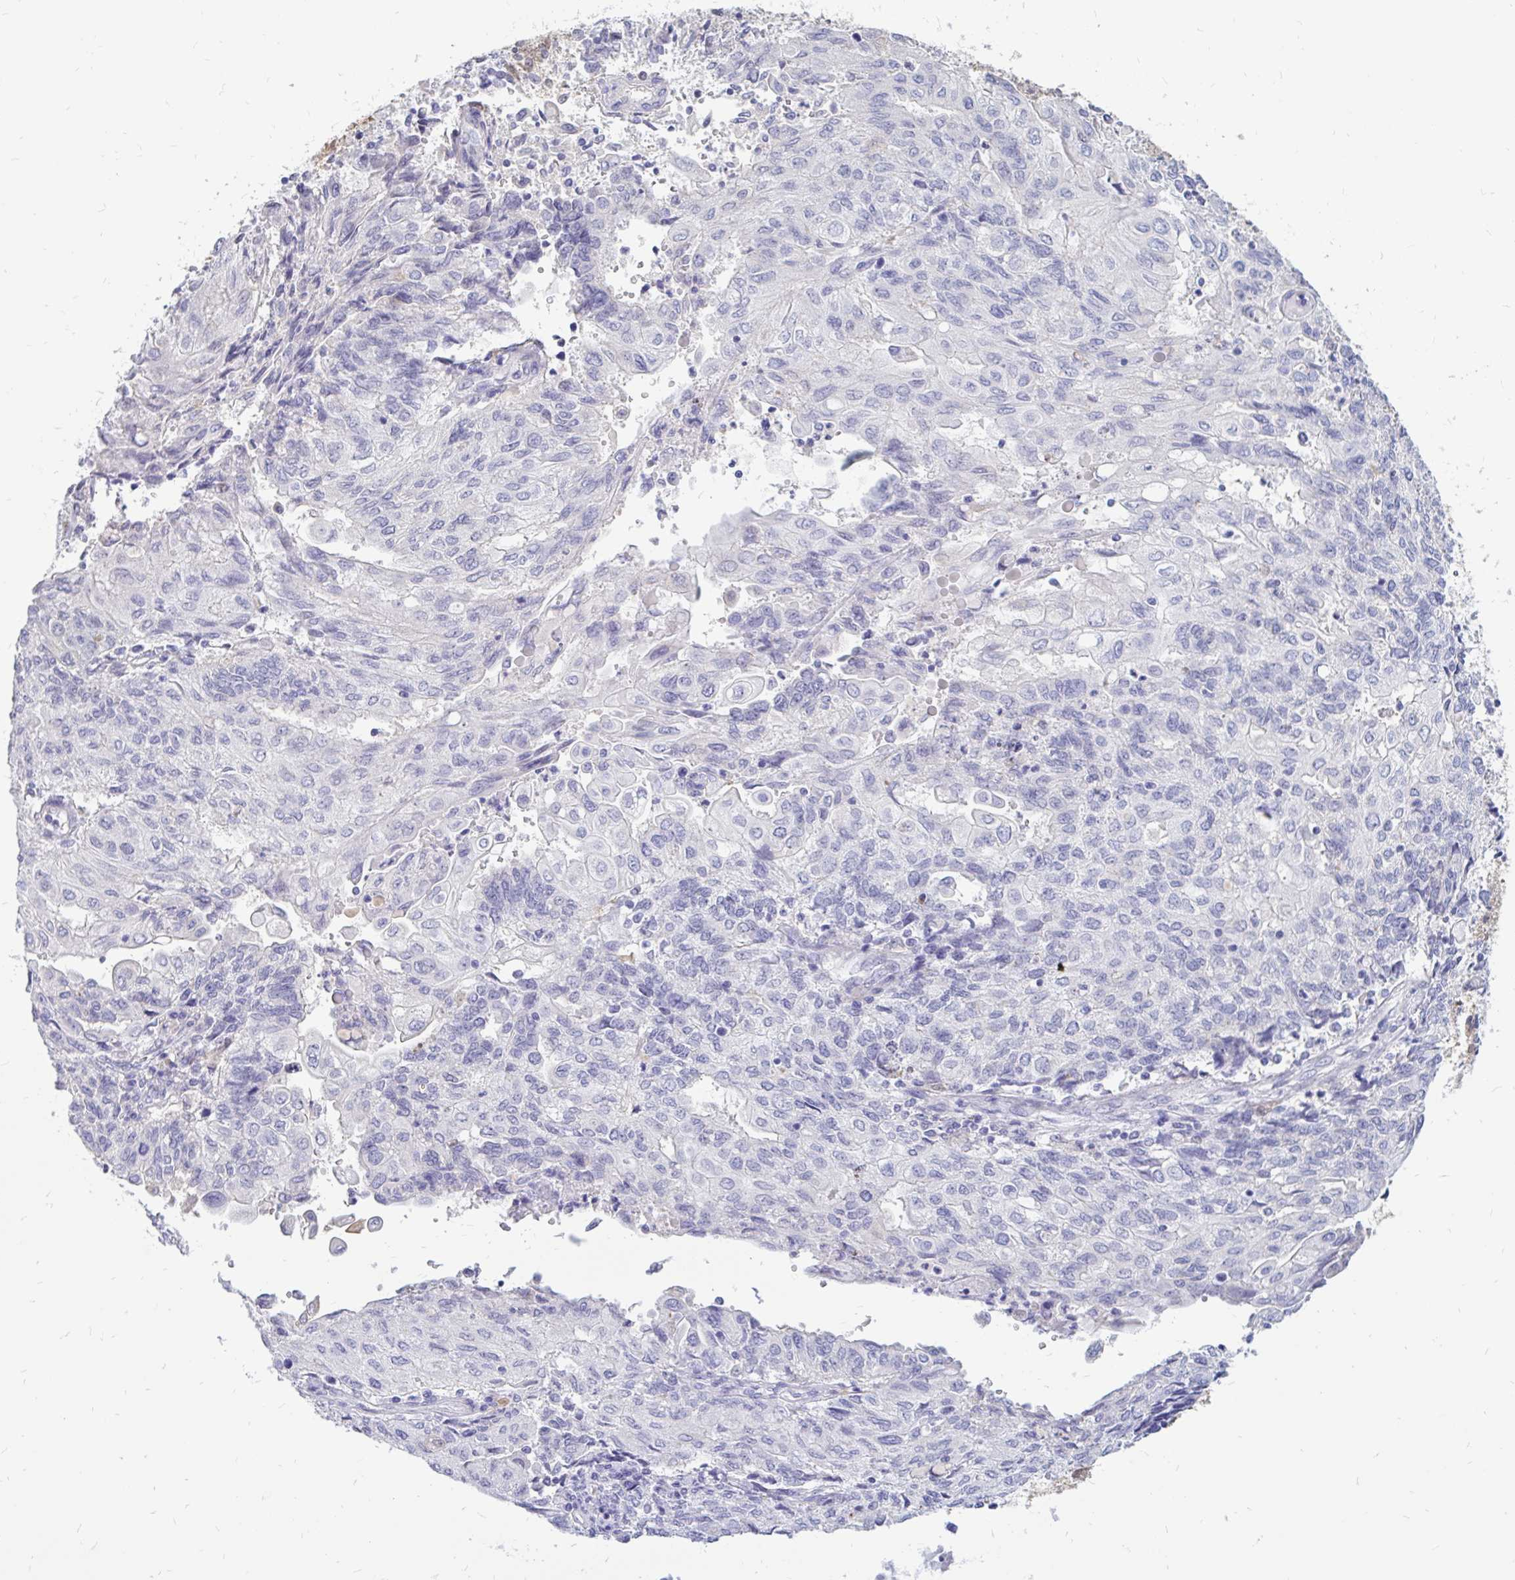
{"staining": {"intensity": "negative", "quantity": "none", "location": "none"}, "tissue": "endometrial cancer", "cell_type": "Tumor cells", "image_type": "cancer", "snomed": [{"axis": "morphology", "description": "Adenocarcinoma, NOS"}, {"axis": "topography", "description": "Endometrium"}], "caption": "An image of endometrial adenocarcinoma stained for a protein exhibits no brown staining in tumor cells.", "gene": "IGSF5", "patient": {"sex": "female", "age": 54}}